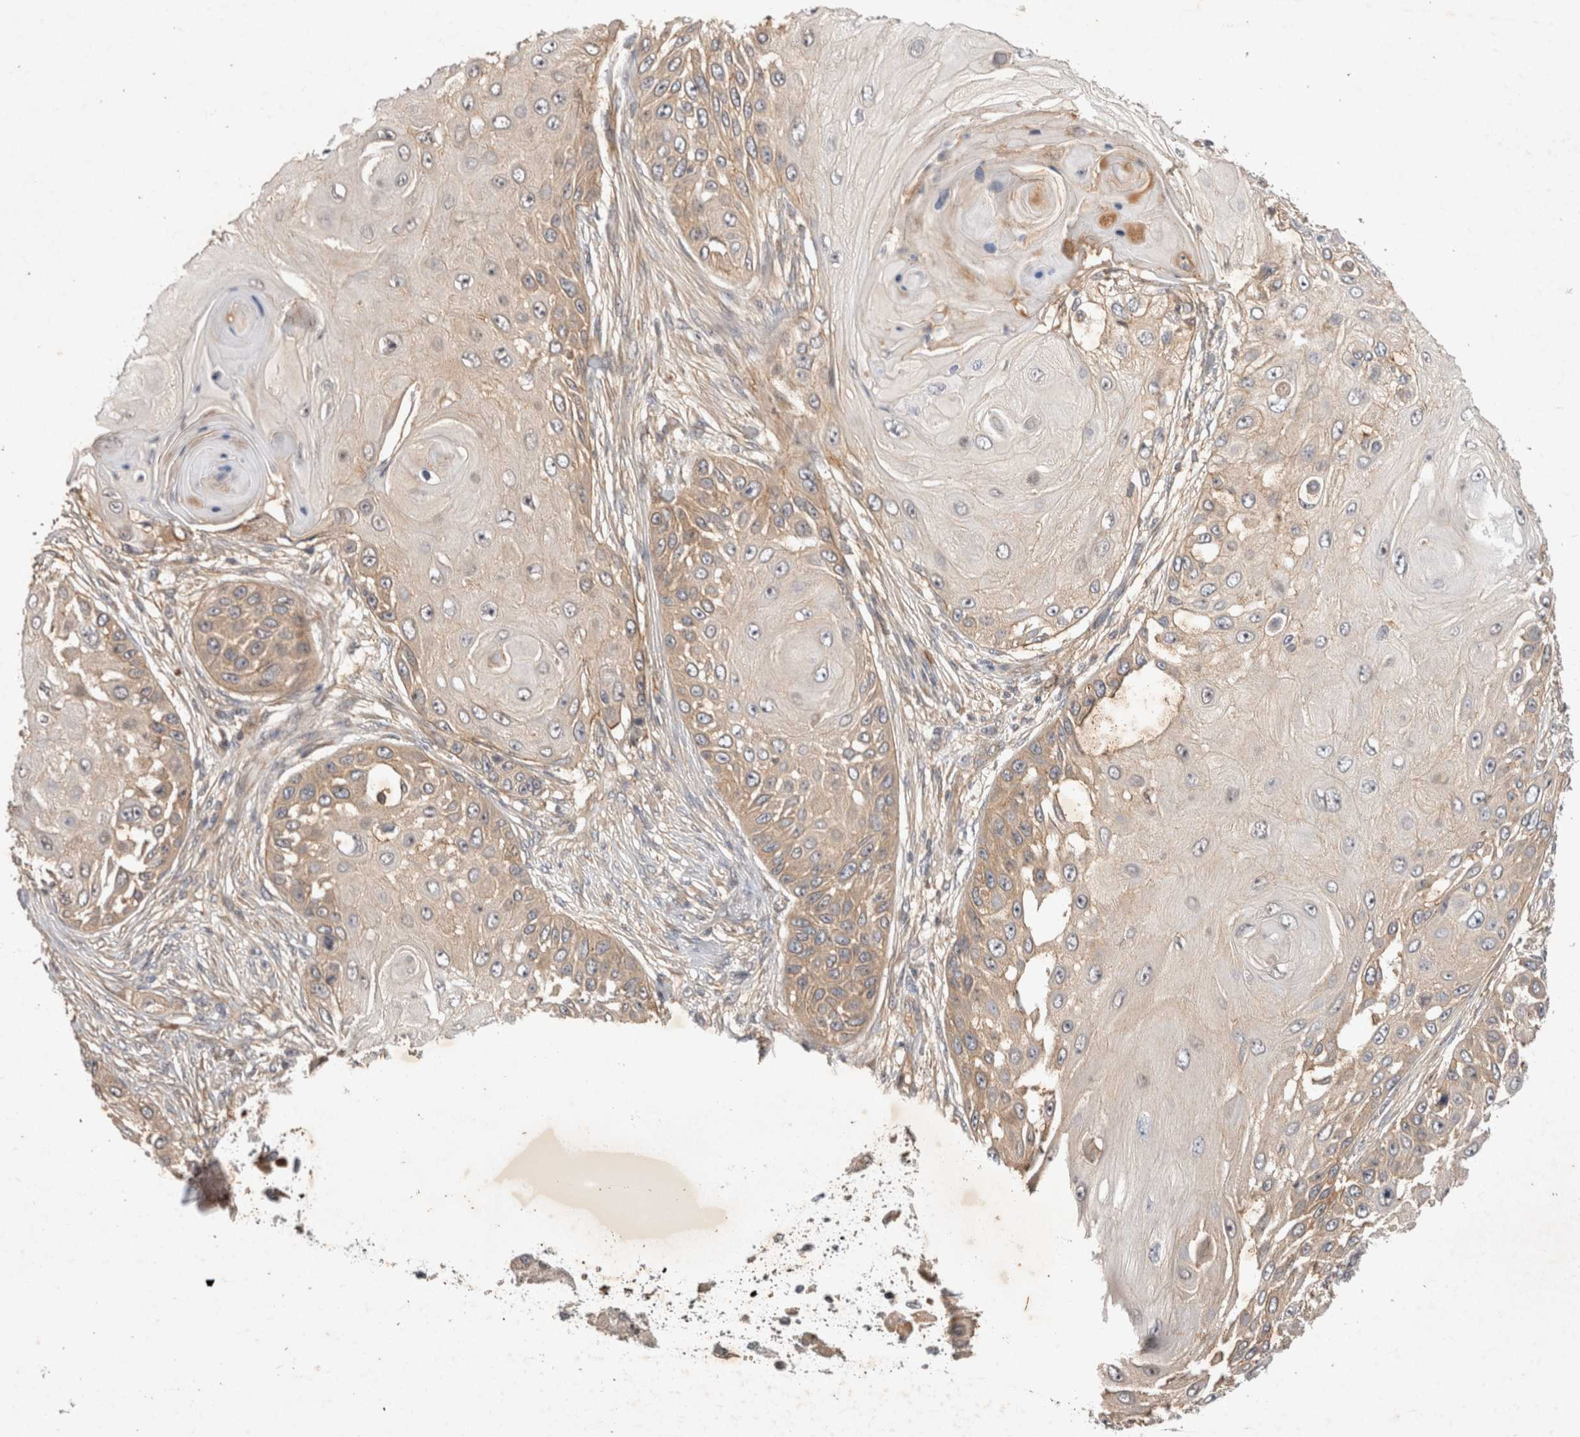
{"staining": {"intensity": "weak", "quantity": ">75%", "location": "cytoplasmic/membranous"}, "tissue": "skin cancer", "cell_type": "Tumor cells", "image_type": "cancer", "snomed": [{"axis": "morphology", "description": "Squamous cell carcinoma, NOS"}, {"axis": "topography", "description": "Skin"}], "caption": "Skin cancer stained with DAB immunohistochemistry exhibits low levels of weak cytoplasmic/membranous positivity in about >75% of tumor cells. The staining was performed using DAB to visualize the protein expression in brown, while the nuclei were stained in blue with hematoxylin (Magnification: 20x).", "gene": "YES1", "patient": {"sex": "female", "age": 44}}